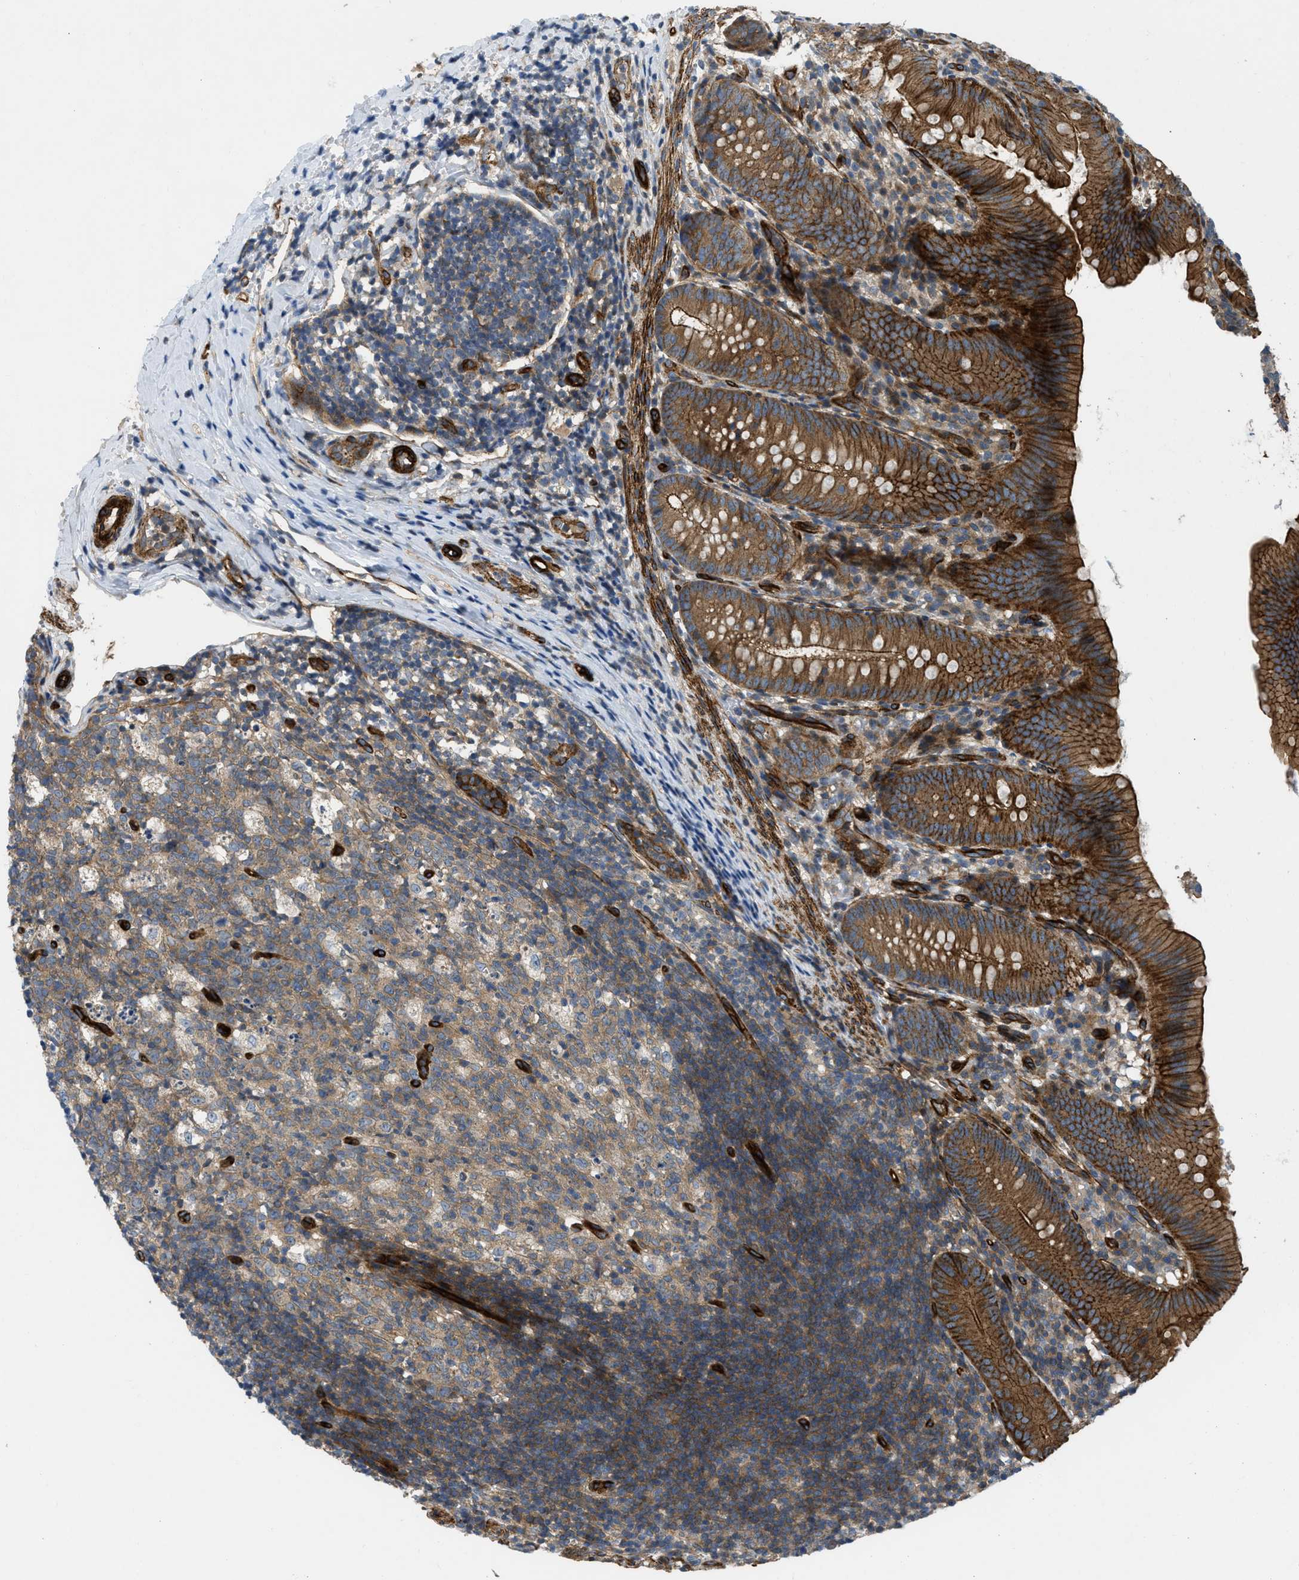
{"staining": {"intensity": "strong", "quantity": ">75%", "location": "cytoplasmic/membranous"}, "tissue": "appendix", "cell_type": "Glandular cells", "image_type": "normal", "snomed": [{"axis": "morphology", "description": "Normal tissue, NOS"}, {"axis": "topography", "description": "Appendix"}], "caption": "Glandular cells reveal high levels of strong cytoplasmic/membranous staining in approximately >75% of cells in normal human appendix.", "gene": "NYNRIN", "patient": {"sex": "male", "age": 1}}